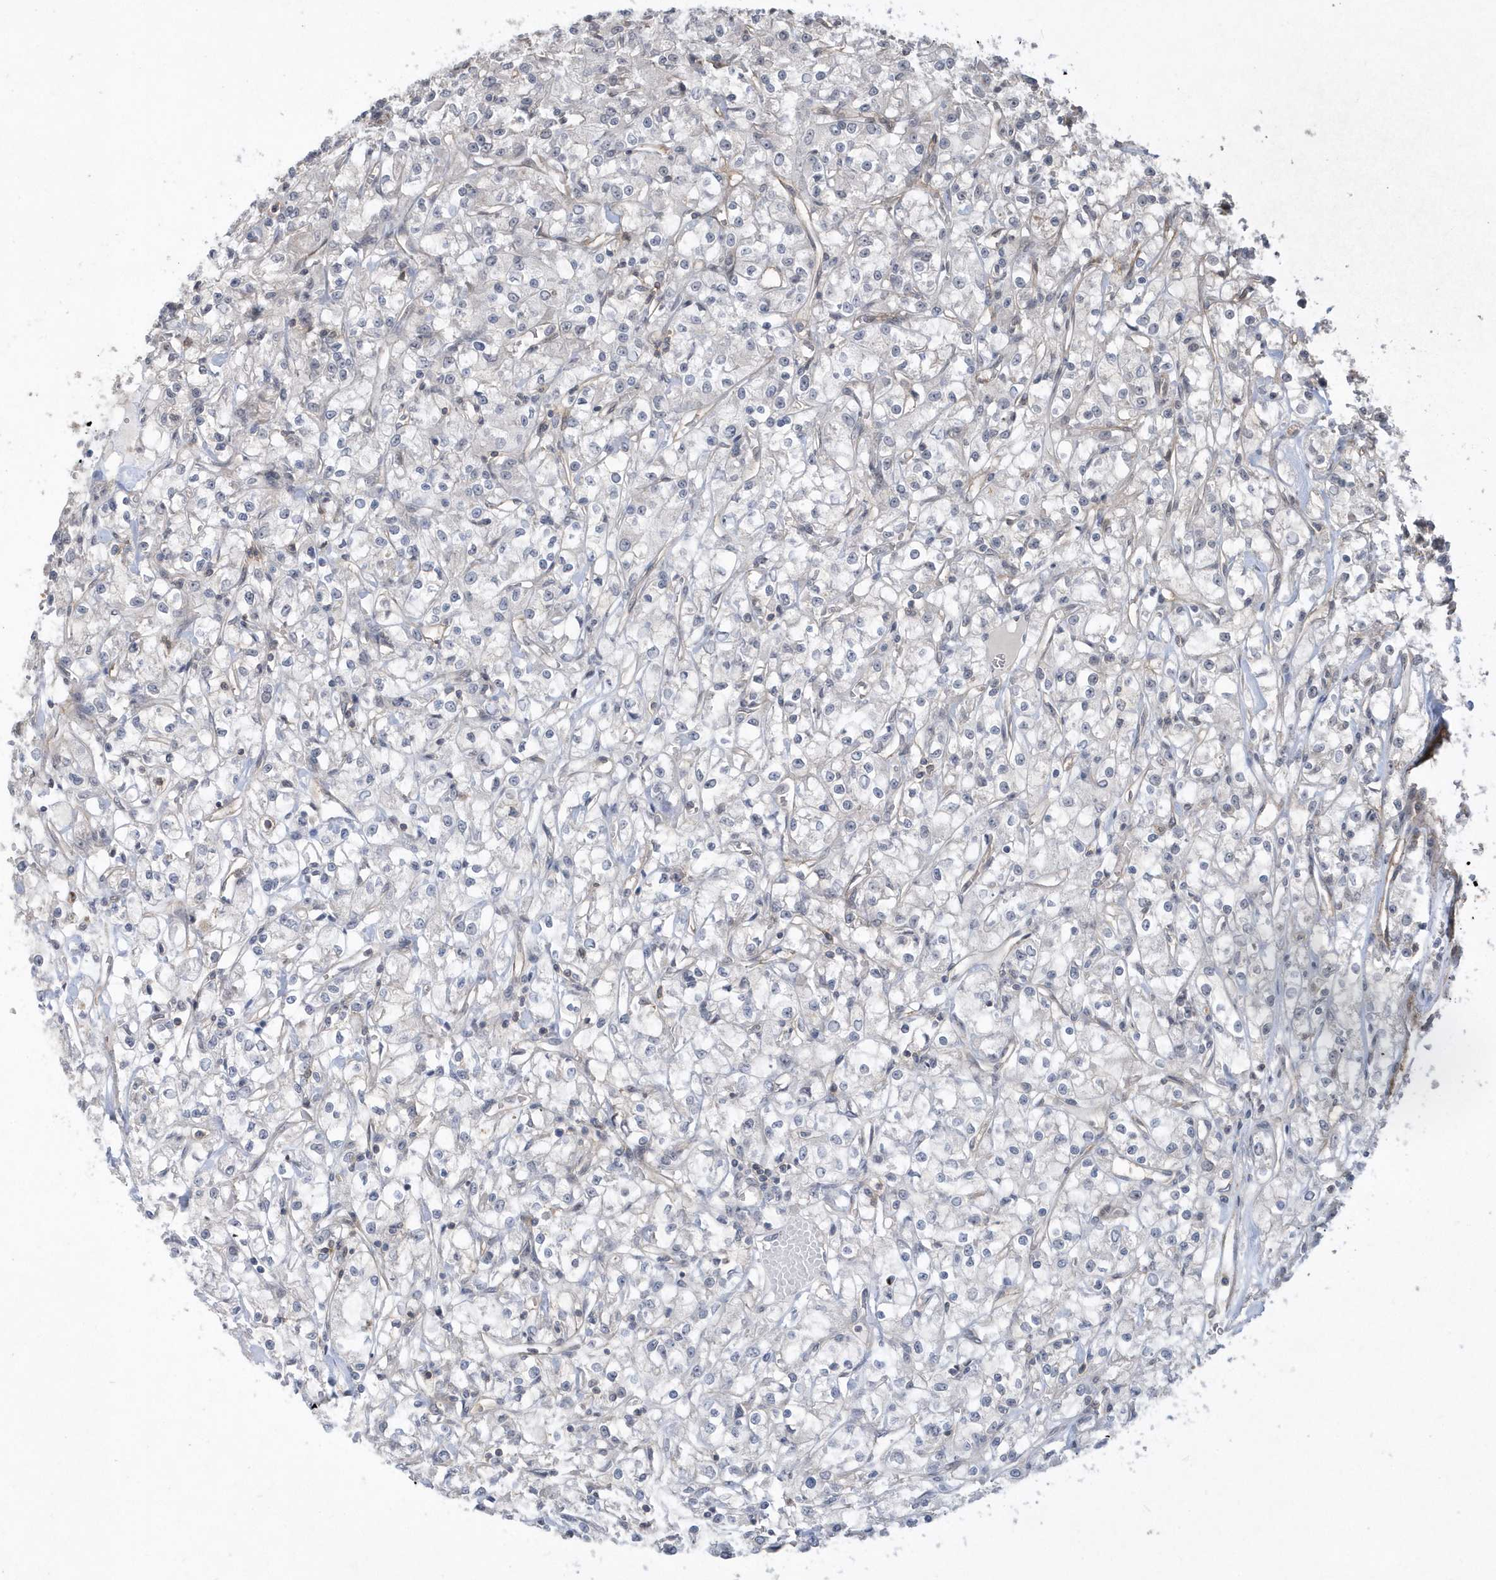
{"staining": {"intensity": "negative", "quantity": "none", "location": "none"}, "tissue": "renal cancer", "cell_type": "Tumor cells", "image_type": "cancer", "snomed": [{"axis": "morphology", "description": "Adenocarcinoma, NOS"}, {"axis": "topography", "description": "Kidney"}], "caption": "An IHC micrograph of renal cancer is shown. There is no staining in tumor cells of renal cancer.", "gene": "CRIP3", "patient": {"sex": "female", "age": 59}}